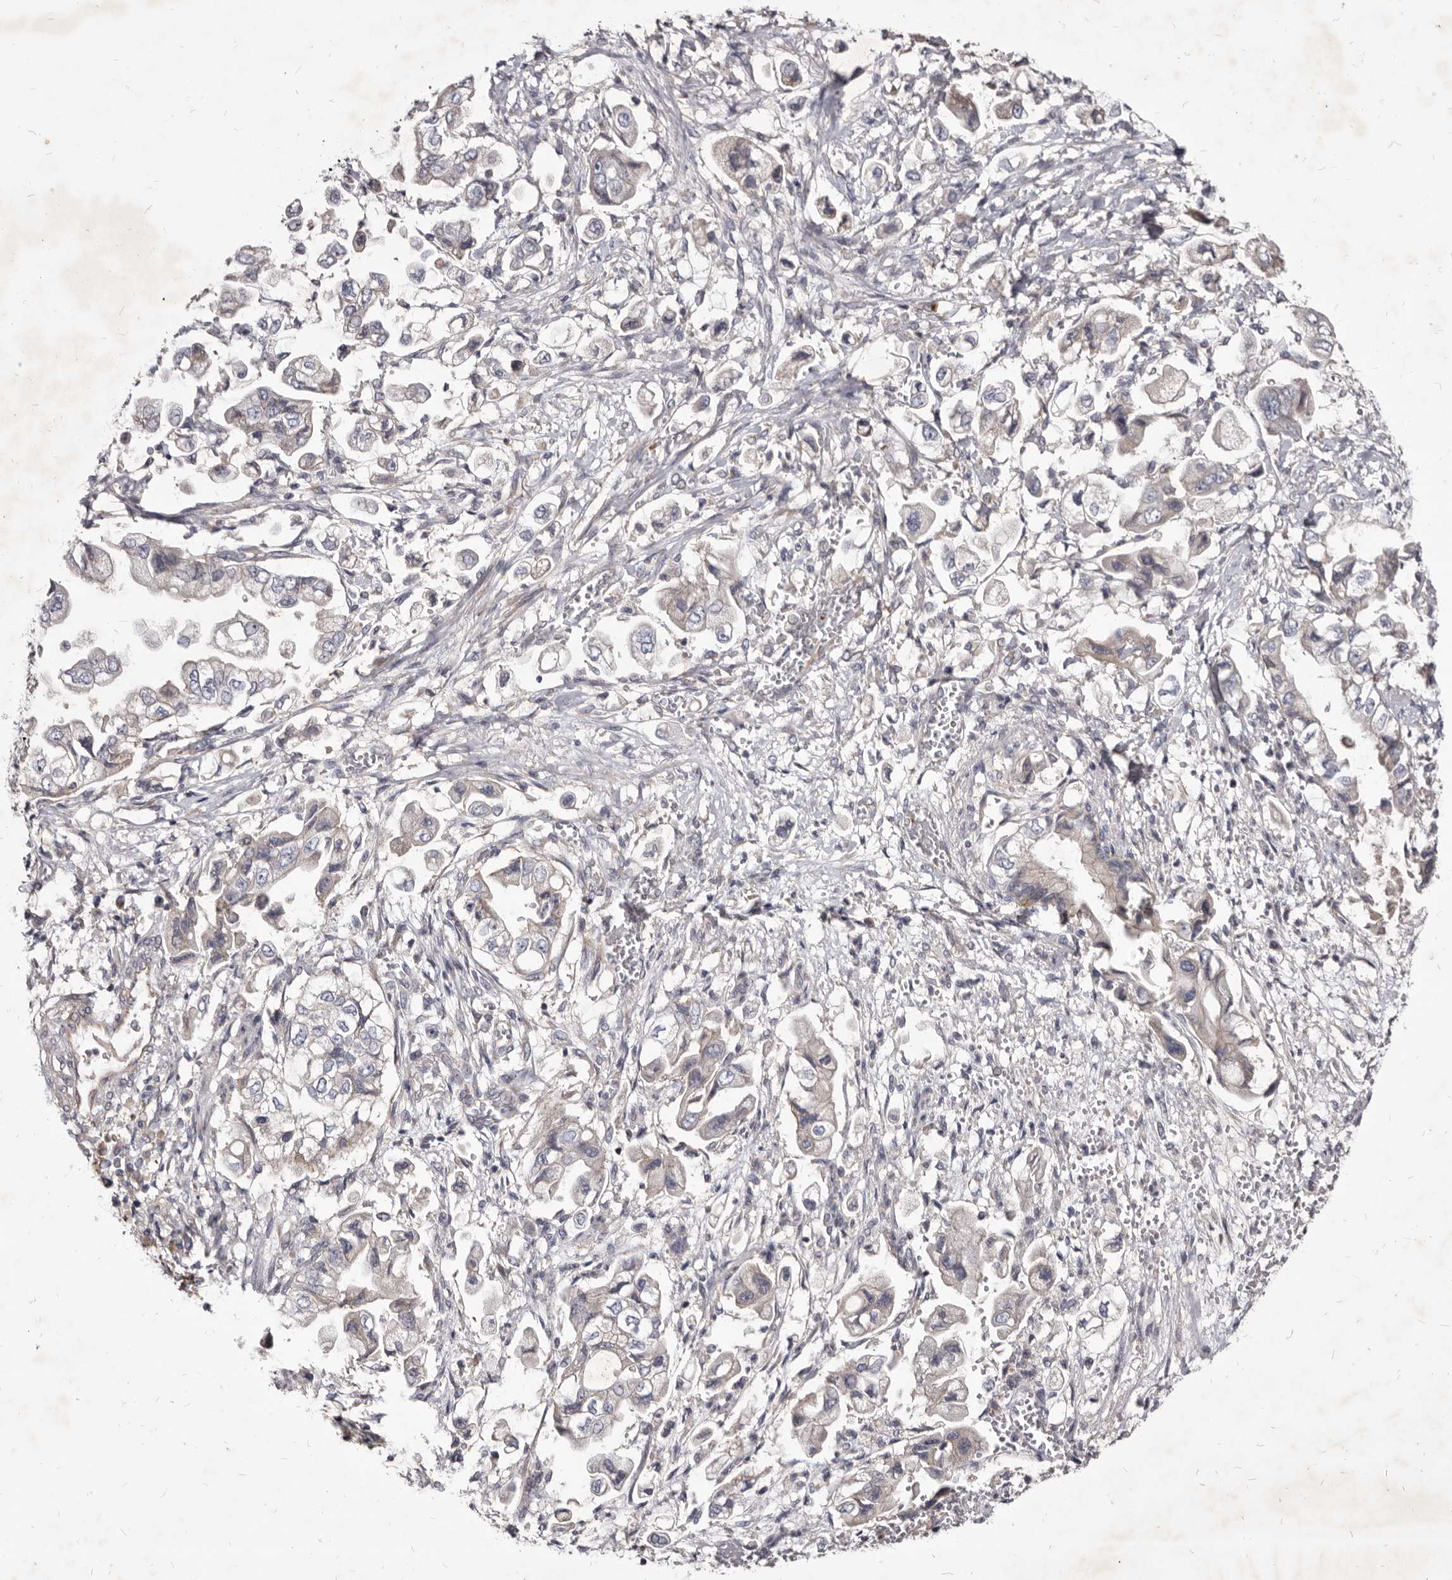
{"staining": {"intensity": "negative", "quantity": "none", "location": "none"}, "tissue": "stomach cancer", "cell_type": "Tumor cells", "image_type": "cancer", "snomed": [{"axis": "morphology", "description": "Adenocarcinoma, NOS"}, {"axis": "topography", "description": "Stomach"}], "caption": "The micrograph demonstrates no significant staining in tumor cells of stomach cancer (adenocarcinoma). Brightfield microscopy of immunohistochemistry stained with DAB (3,3'-diaminobenzidine) (brown) and hematoxylin (blue), captured at high magnification.", "gene": "FAS", "patient": {"sex": "male", "age": 62}}